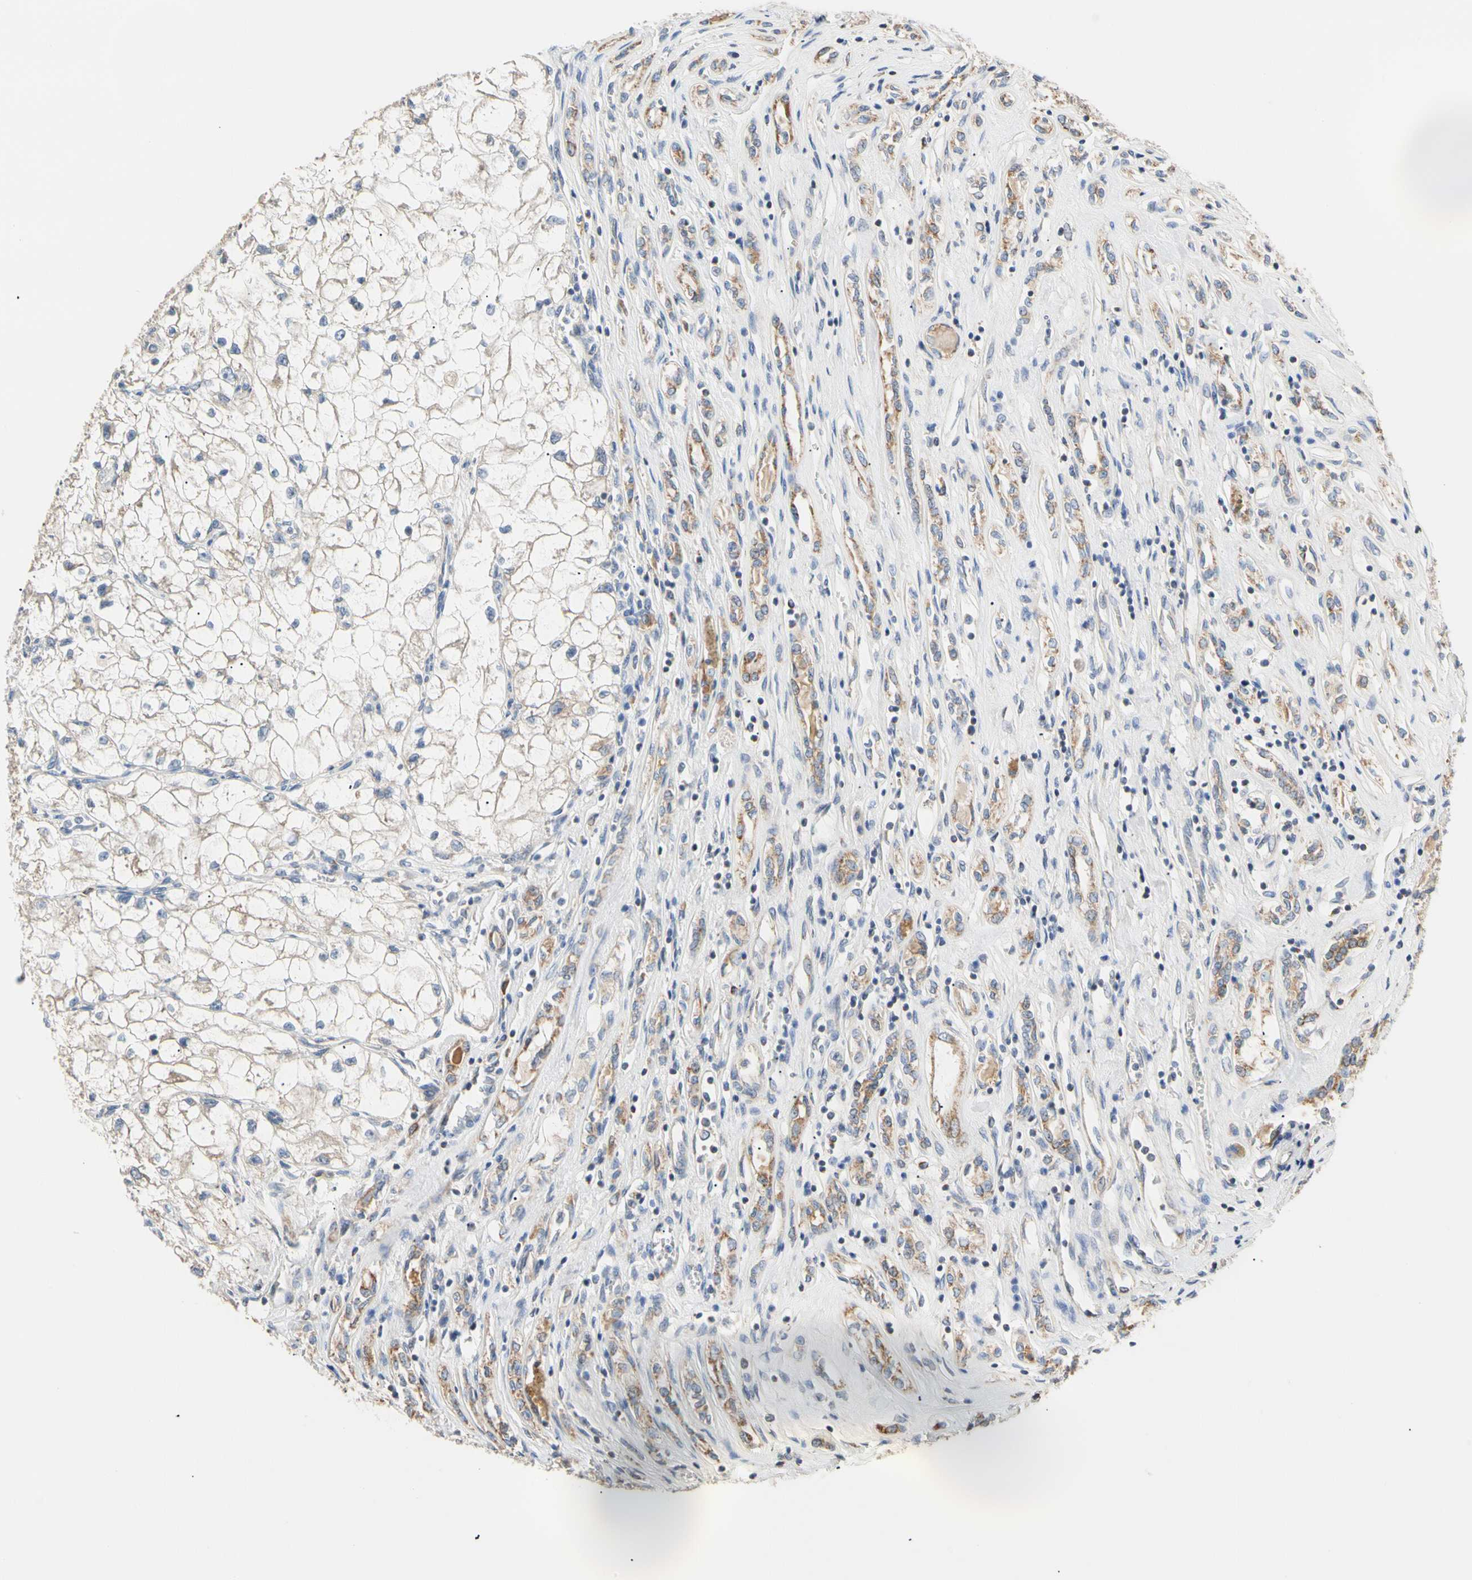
{"staining": {"intensity": "weak", "quantity": "<25%", "location": "cytoplasmic/membranous"}, "tissue": "renal cancer", "cell_type": "Tumor cells", "image_type": "cancer", "snomed": [{"axis": "morphology", "description": "Adenocarcinoma, NOS"}, {"axis": "topography", "description": "Kidney"}], "caption": "This is an immunohistochemistry image of adenocarcinoma (renal). There is no staining in tumor cells.", "gene": "PLGRKT", "patient": {"sex": "female", "age": 70}}